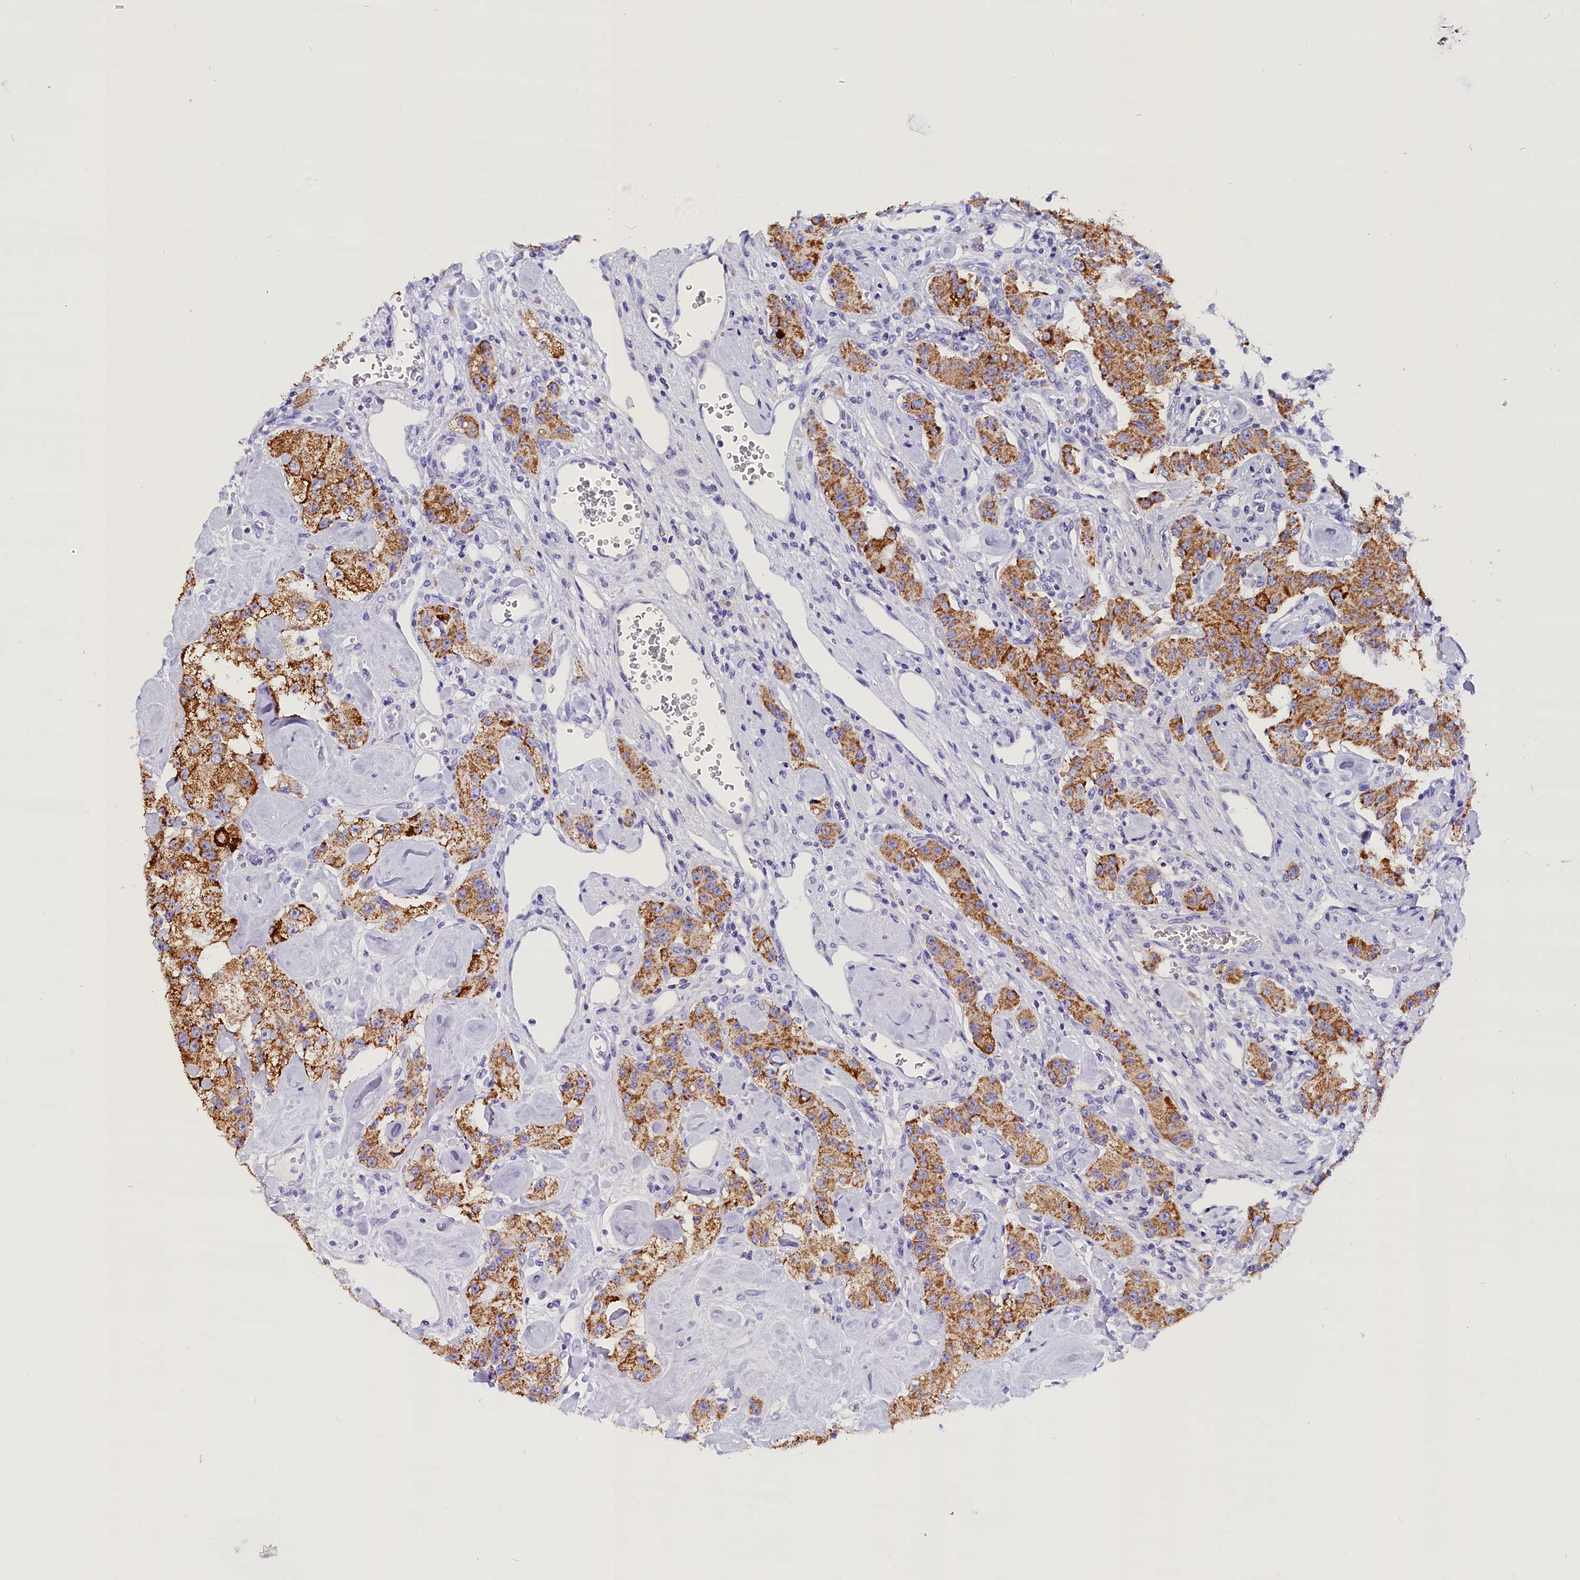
{"staining": {"intensity": "moderate", "quantity": ">75%", "location": "cytoplasmic/membranous"}, "tissue": "carcinoid", "cell_type": "Tumor cells", "image_type": "cancer", "snomed": [{"axis": "morphology", "description": "Carcinoid, malignant, NOS"}, {"axis": "topography", "description": "Pancreas"}], "caption": "Human carcinoid stained with a protein marker displays moderate staining in tumor cells.", "gene": "ABAT", "patient": {"sex": "male", "age": 41}}